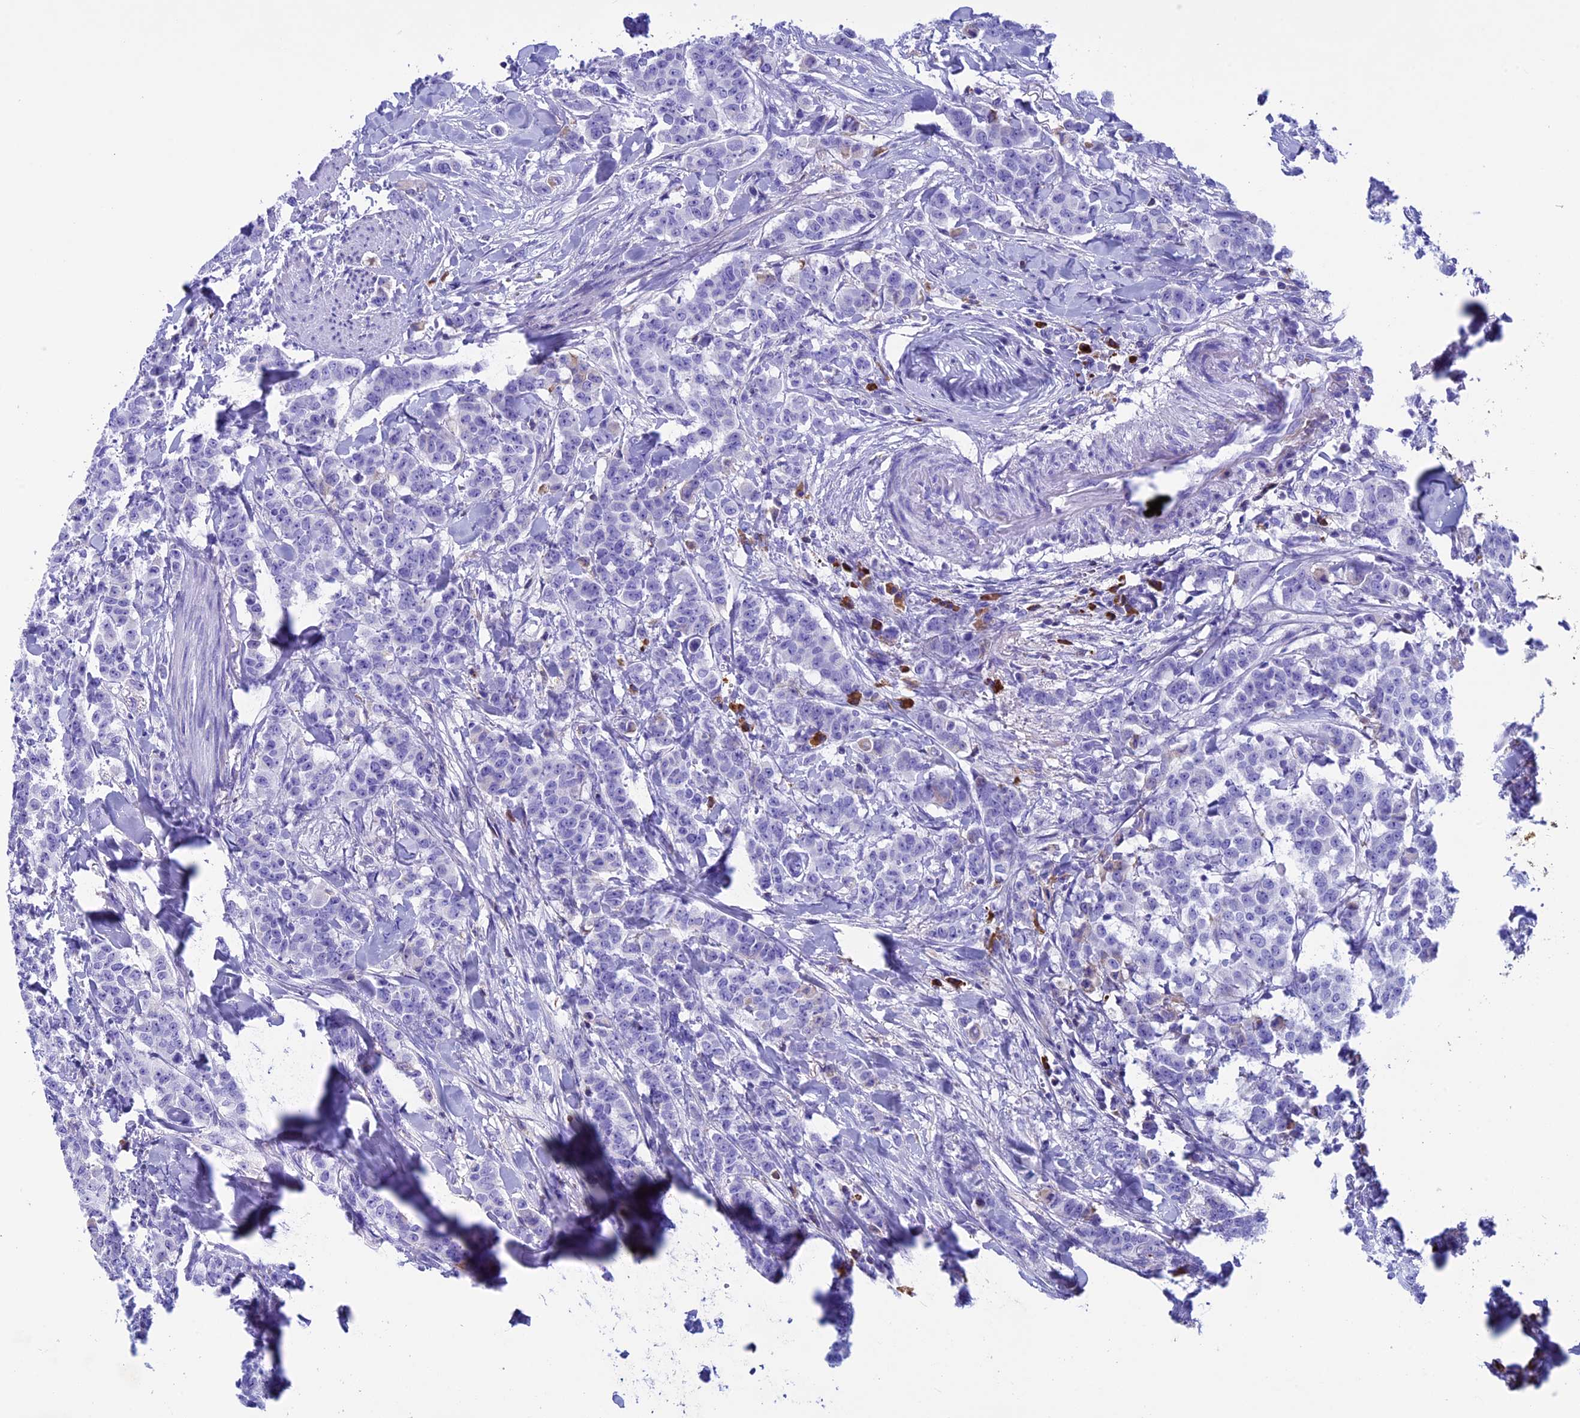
{"staining": {"intensity": "negative", "quantity": "none", "location": "none"}, "tissue": "breast cancer", "cell_type": "Tumor cells", "image_type": "cancer", "snomed": [{"axis": "morphology", "description": "Duct carcinoma"}, {"axis": "topography", "description": "Breast"}], "caption": "Immunohistochemistry of human breast intraductal carcinoma displays no staining in tumor cells. (Stains: DAB immunohistochemistry with hematoxylin counter stain, Microscopy: brightfield microscopy at high magnification).", "gene": "IGSF6", "patient": {"sex": "female", "age": 40}}